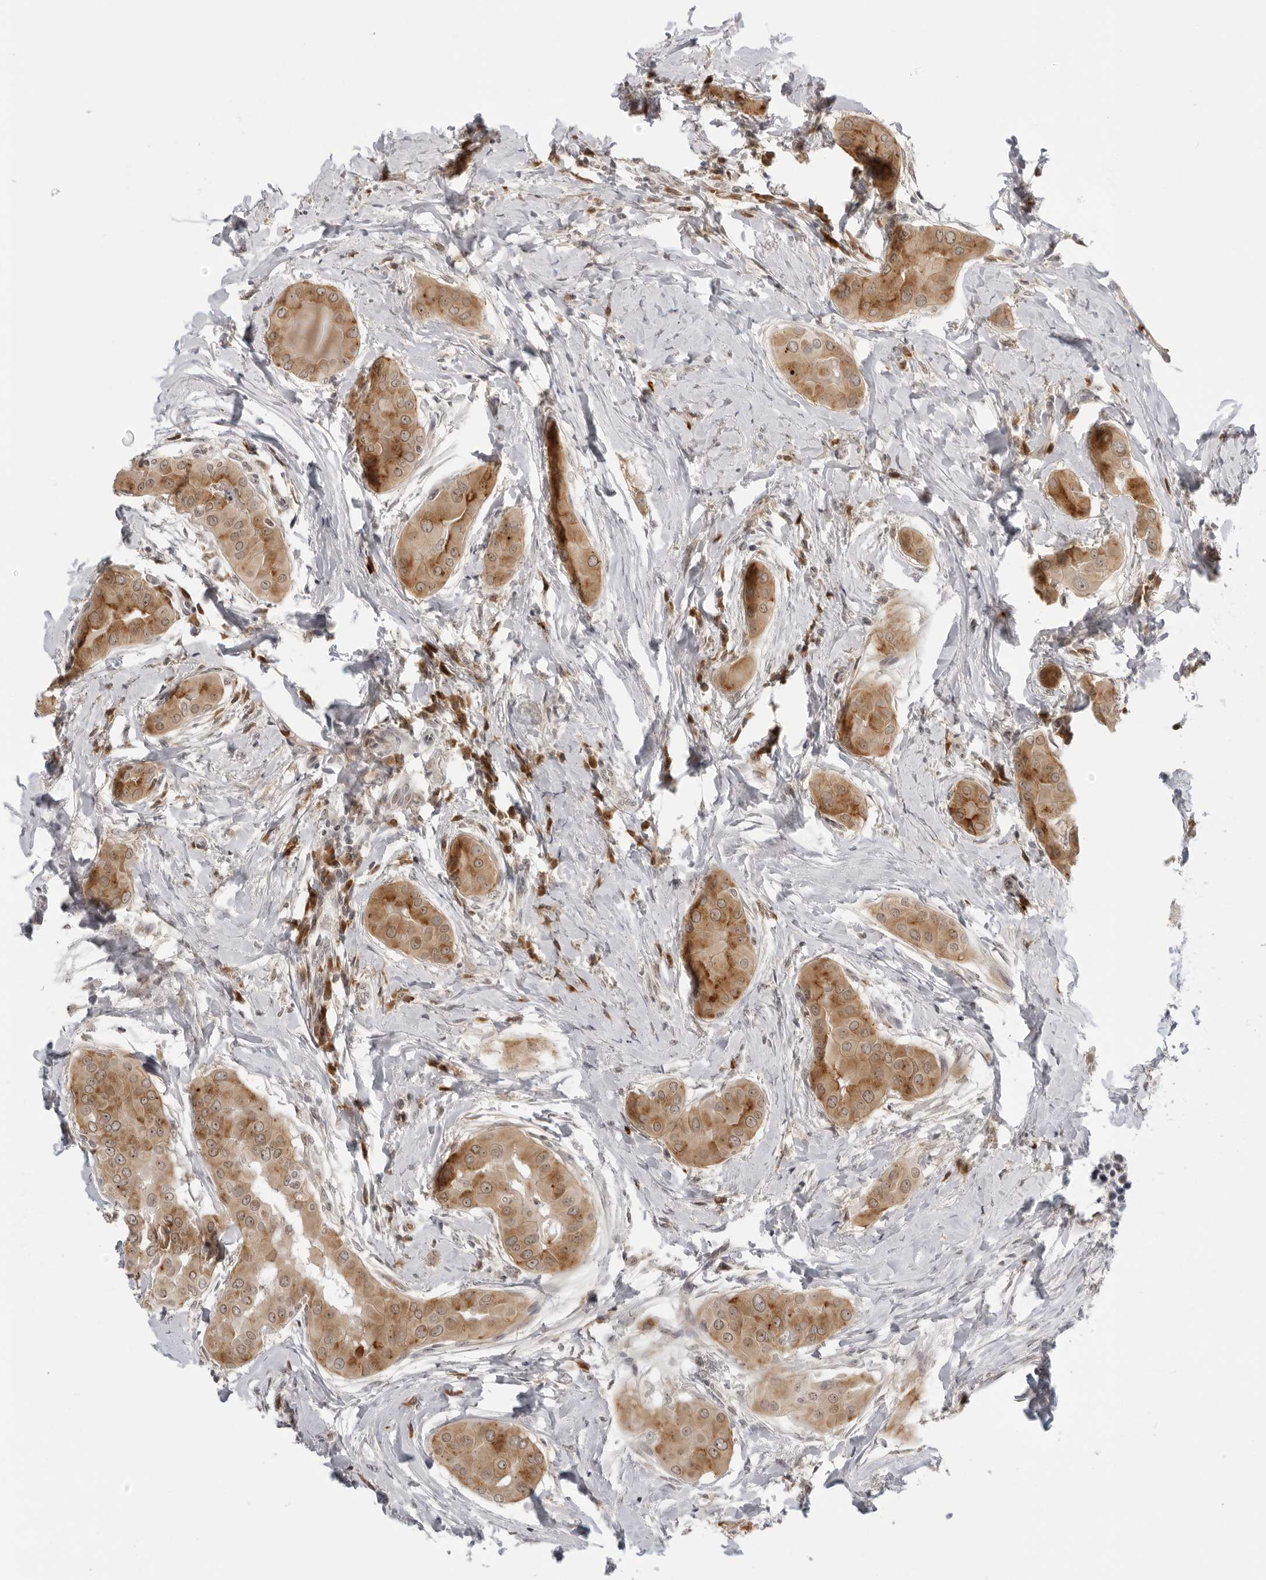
{"staining": {"intensity": "moderate", "quantity": ">75%", "location": "cytoplasmic/membranous"}, "tissue": "thyroid cancer", "cell_type": "Tumor cells", "image_type": "cancer", "snomed": [{"axis": "morphology", "description": "Papillary adenocarcinoma, NOS"}, {"axis": "topography", "description": "Thyroid gland"}], "caption": "Immunohistochemical staining of thyroid papillary adenocarcinoma displays medium levels of moderate cytoplasmic/membranous staining in about >75% of tumor cells.", "gene": "SUGCT", "patient": {"sex": "male", "age": 33}}